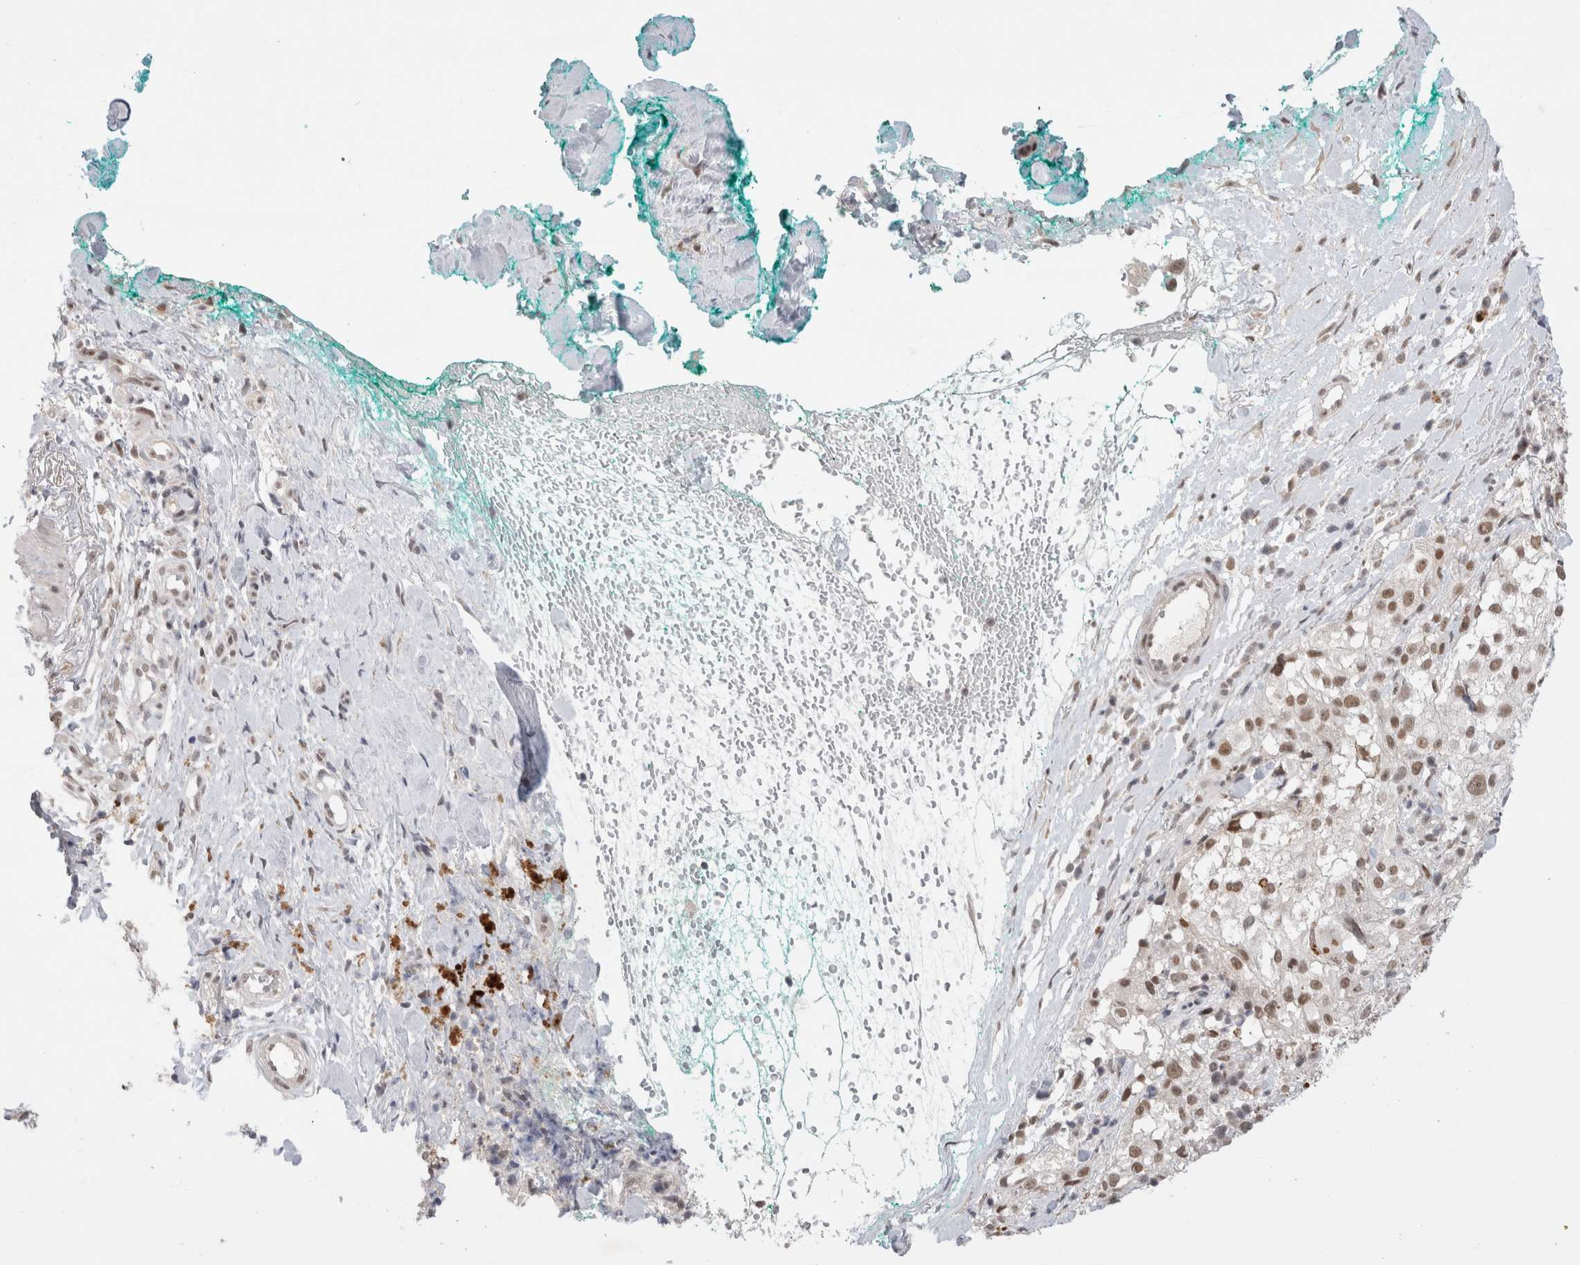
{"staining": {"intensity": "moderate", "quantity": ">75%", "location": "nuclear"}, "tissue": "melanoma", "cell_type": "Tumor cells", "image_type": "cancer", "snomed": [{"axis": "morphology", "description": "Necrosis, NOS"}, {"axis": "morphology", "description": "Malignant melanoma, NOS"}, {"axis": "topography", "description": "Skin"}], "caption": "Immunohistochemistry (IHC) micrograph of neoplastic tissue: melanoma stained using immunohistochemistry demonstrates medium levels of moderate protein expression localized specifically in the nuclear of tumor cells, appearing as a nuclear brown color.", "gene": "RECQL4", "patient": {"sex": "female", "age": 87}}